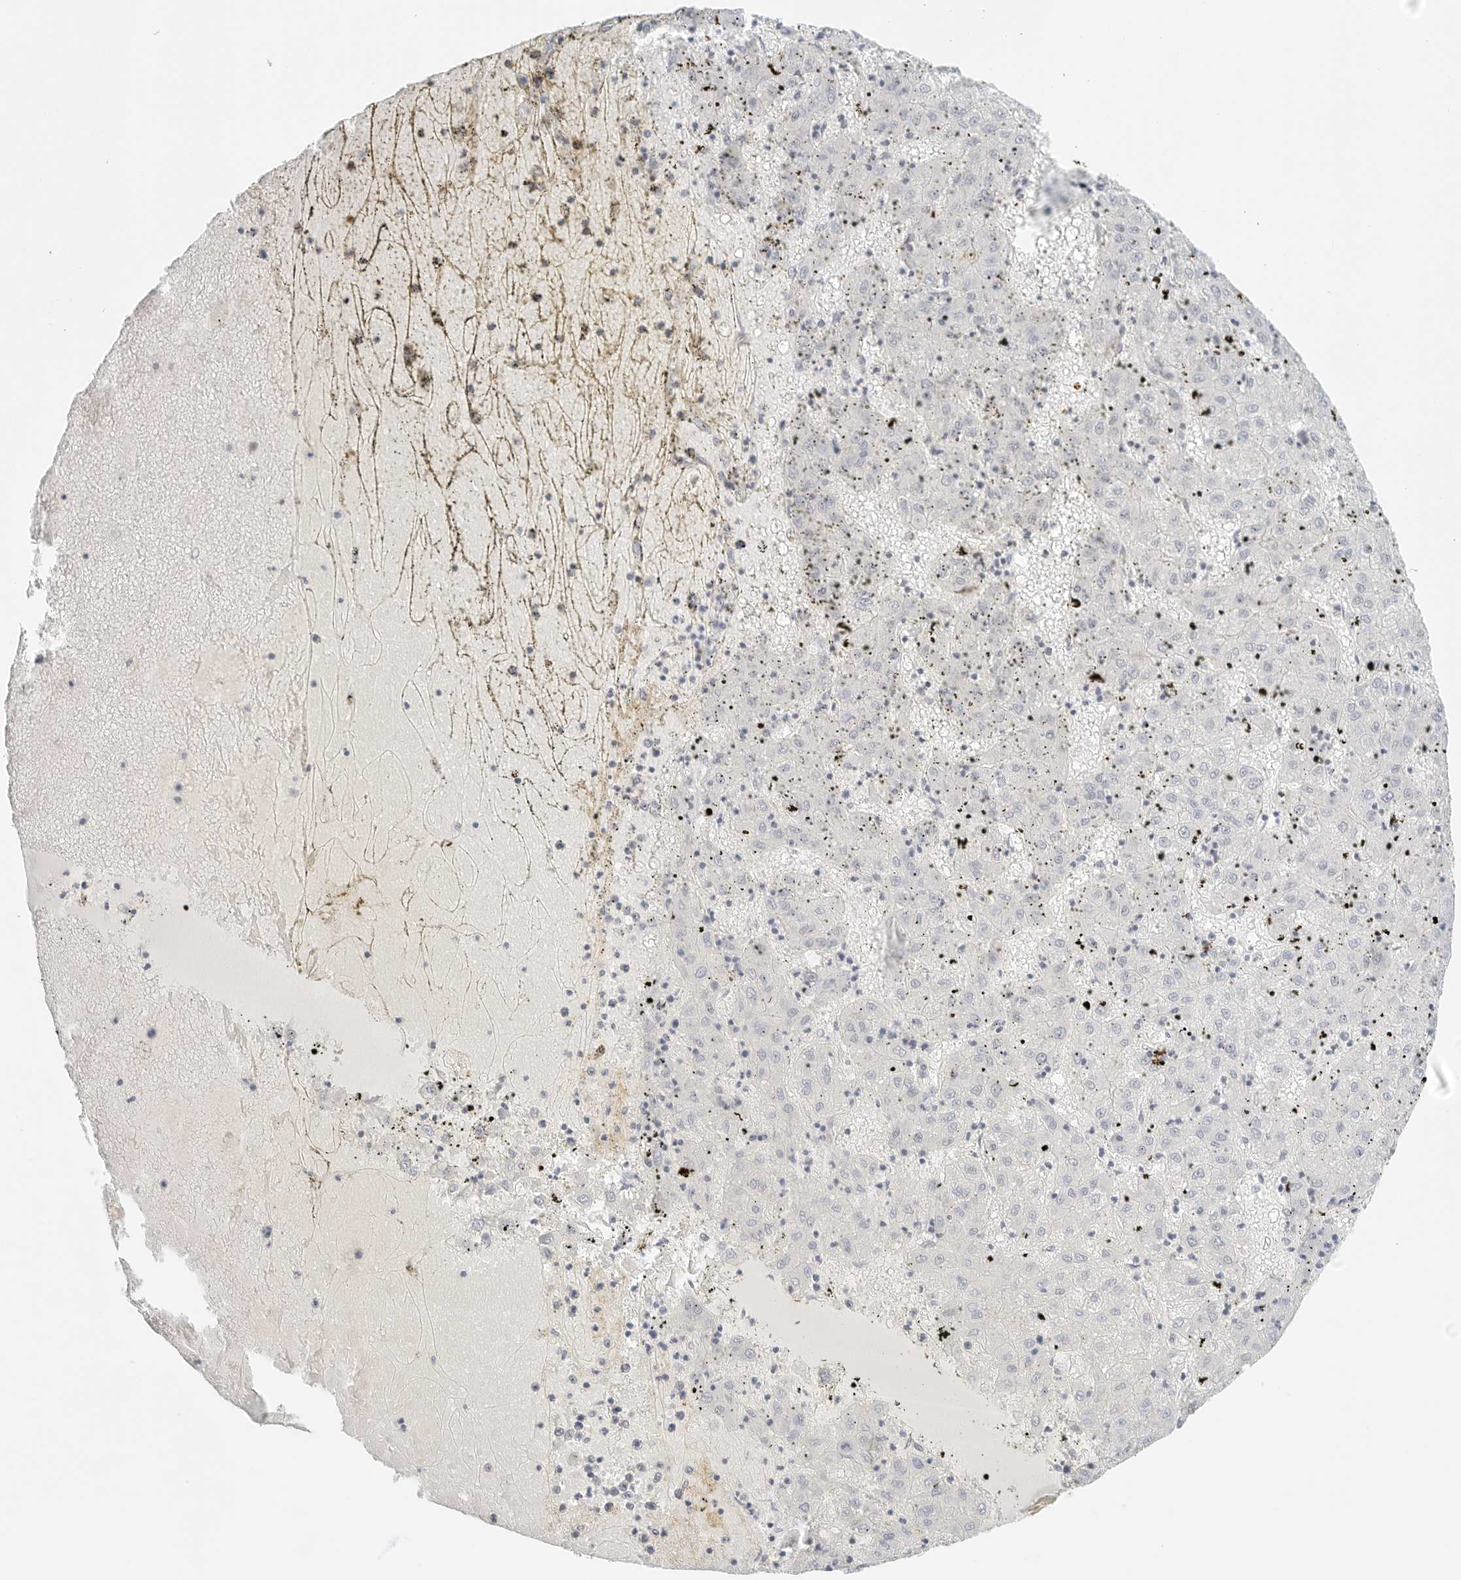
{"staining": {"intensity": "negative", "quantity": "none", "location": "none"}, "tissue": "liver cancer", "cell_type": "Tumor cells", "image_type": "cancer", "snomed": [{"axis": "morphology", "description": "Carcinoma, Hepatocellular, NOS"}, {"axis": "topography", "description": "Liver"}], "caption": "Protein analysis of liver cancer (hepatocellular carcinoma) displays no significant expression in tumor cells.", "gene": "IQCC", "patient": {"sex": "male", "age": 72}}